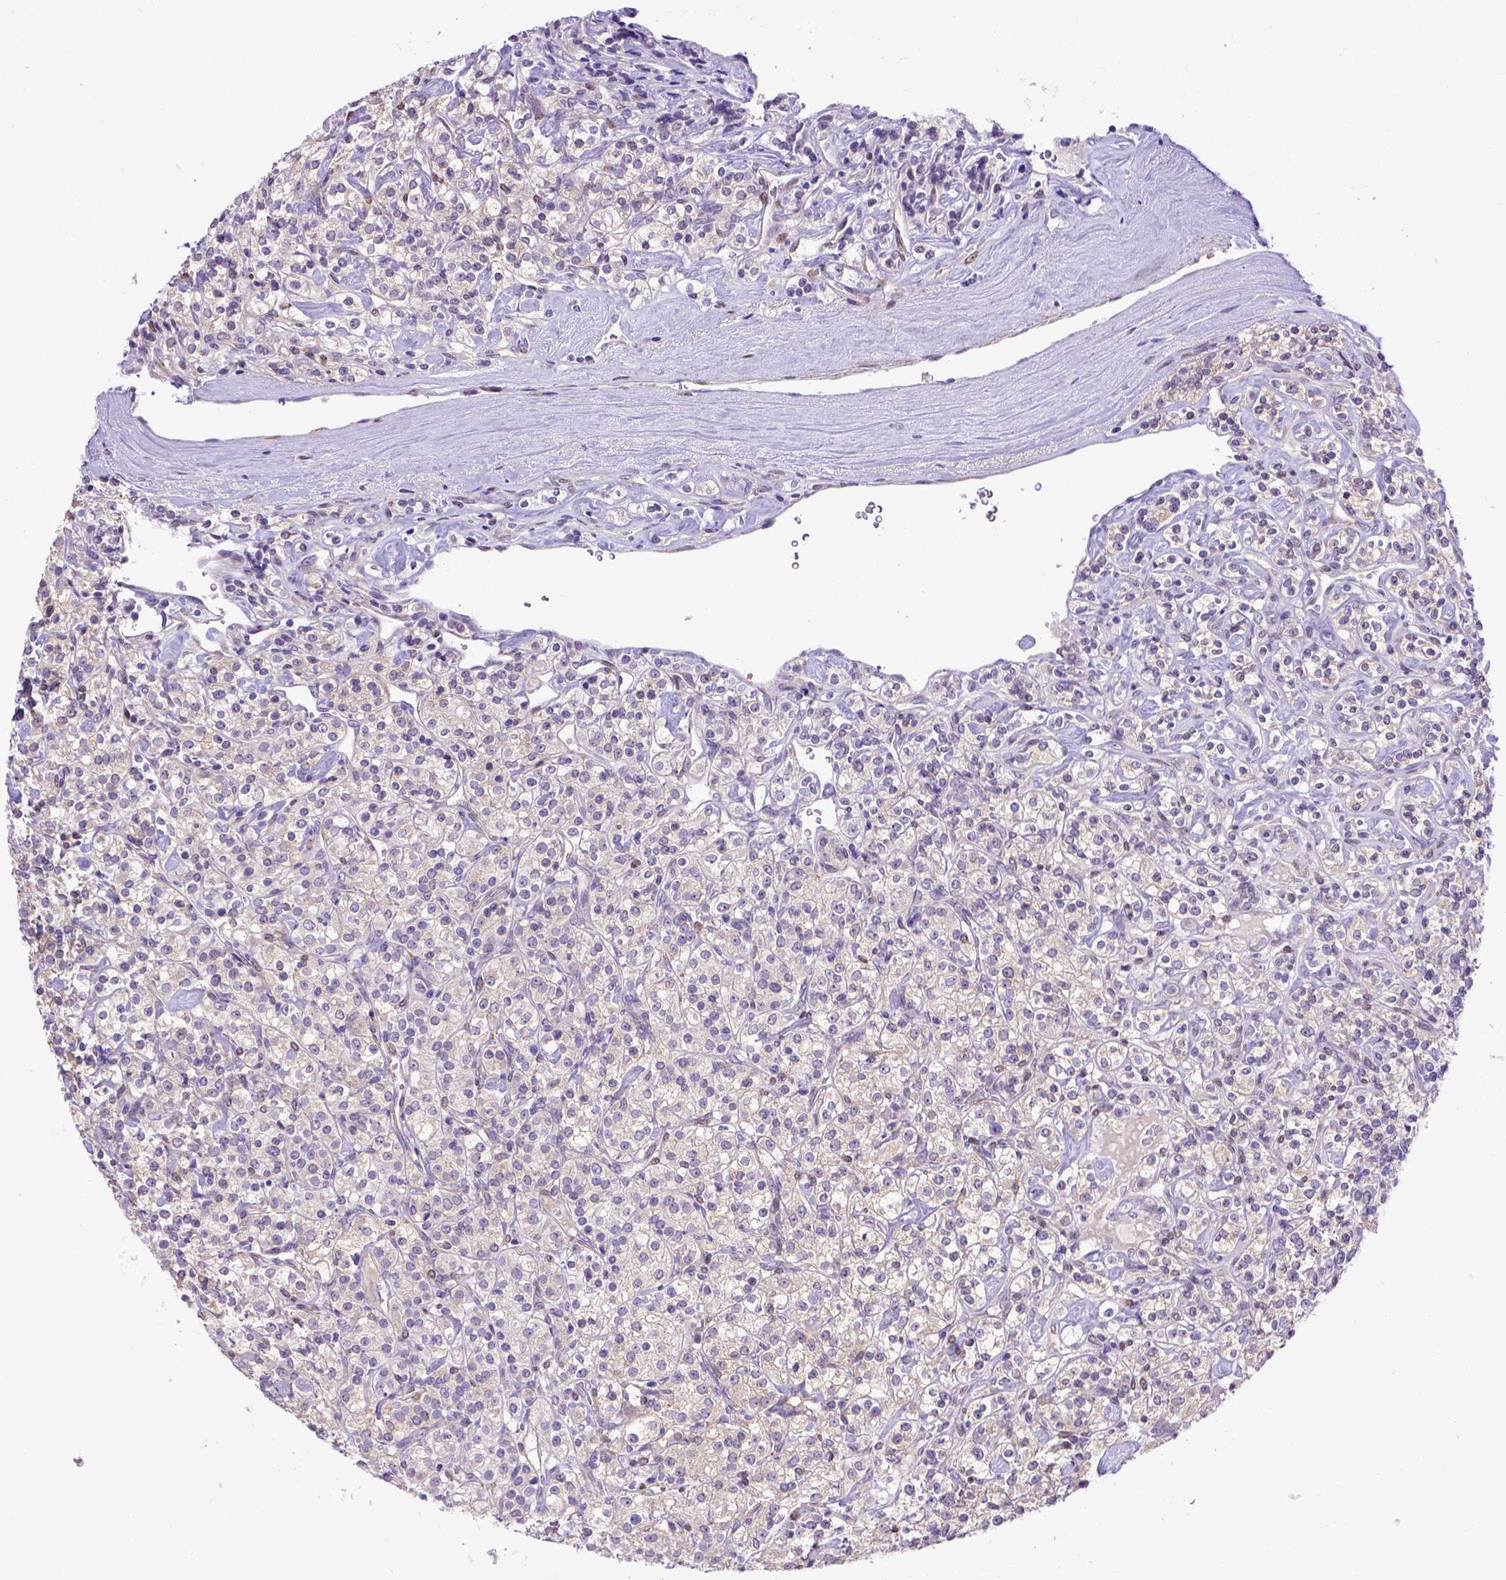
{"staining": {"intensity": "negative", "quantity": "none", "location": "none"}, "tissue": "renal cancer", "cell_type": "Tumor cells", "image_type": "cancer", "snomed": [{"axis": "morphology", "description": "Adenocarcinoma, NOS"}, {"axis": "topography", "description": "Kidney"}], "caption": "Immunohistochemistry of human renal adenocarcinoma reveals no expression in tumor cells.", "gene": "BTN1A1", "patient": {"sex": "male", "age": 77}}